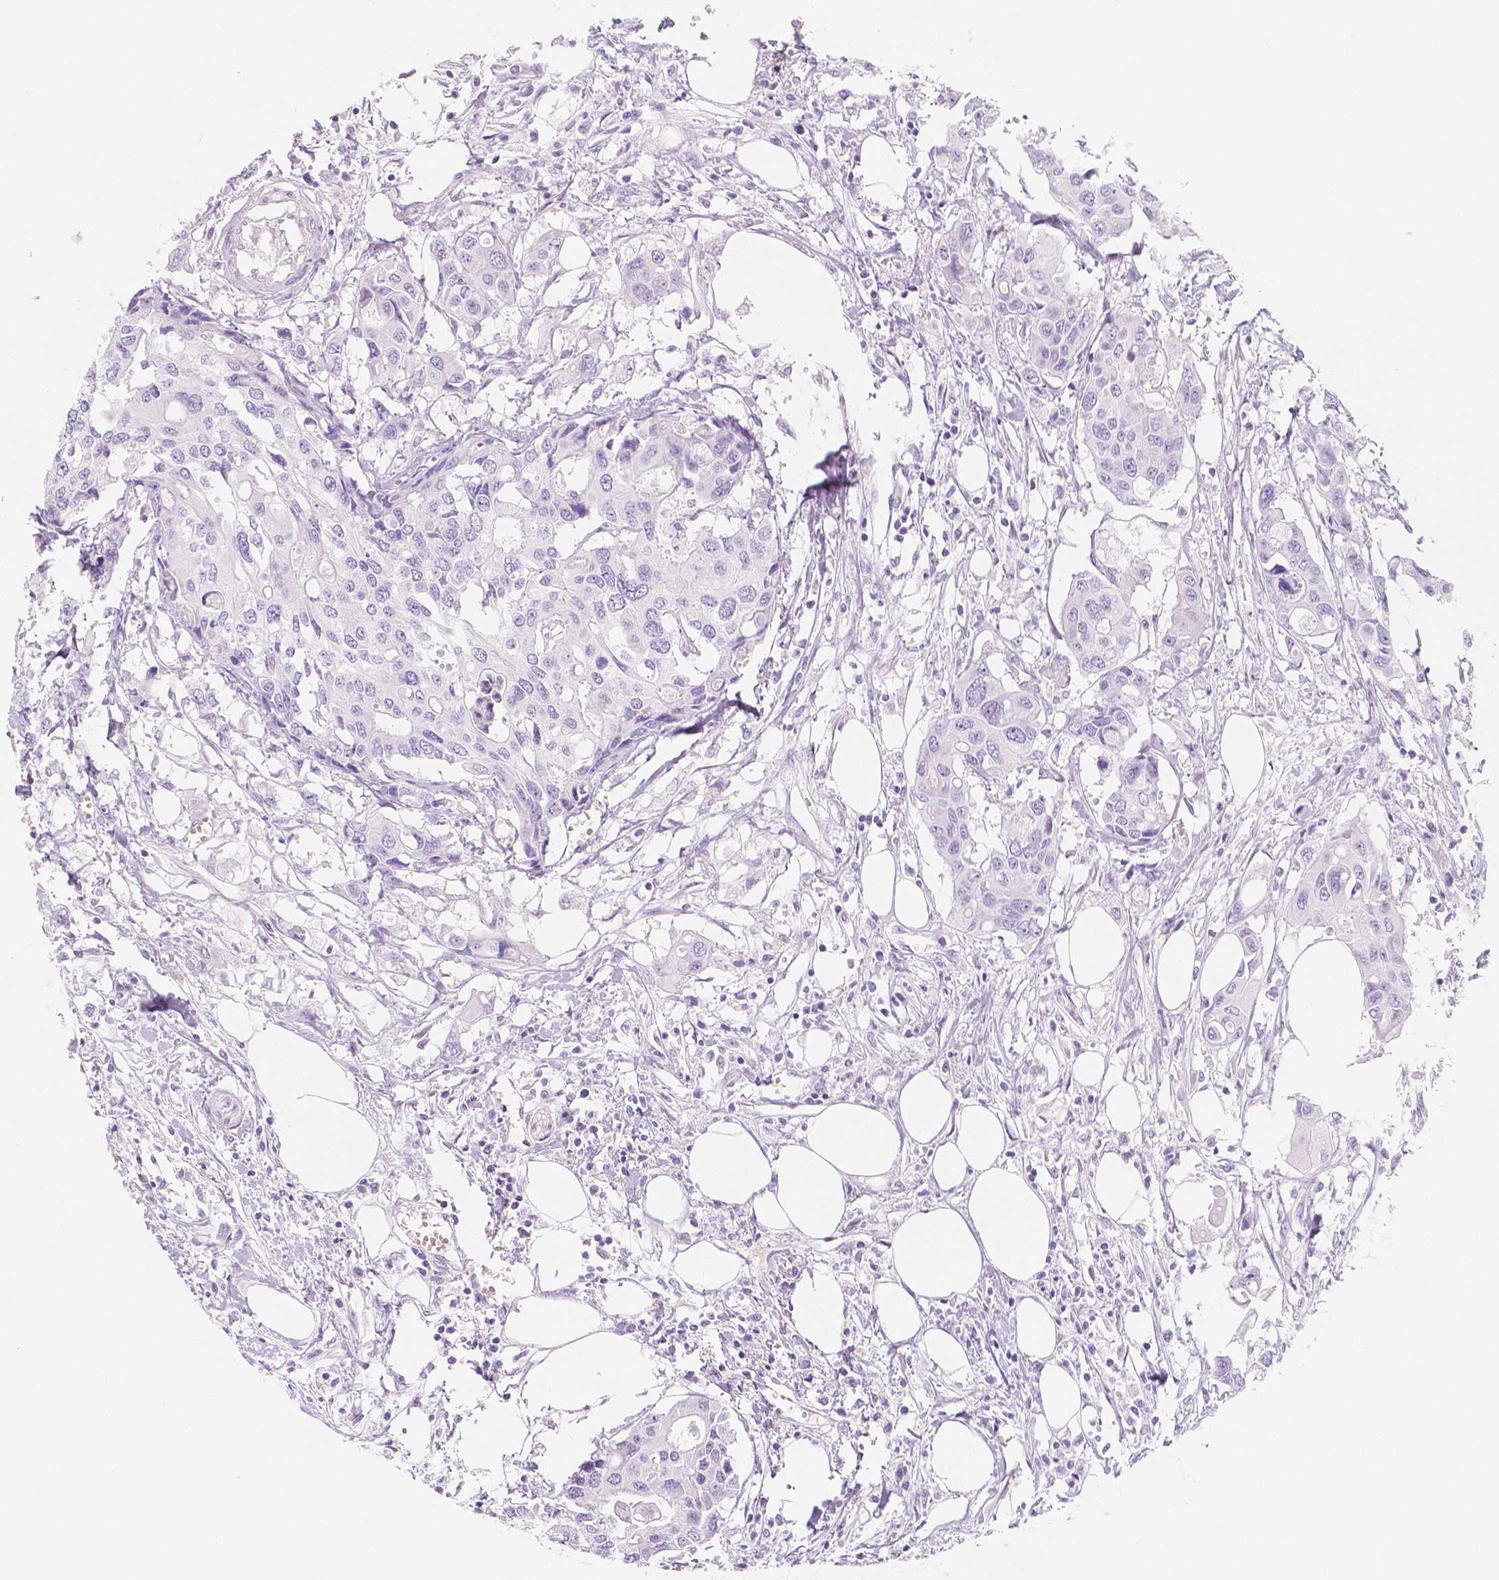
{"staining": {"intensity": "negative", "quantity": "none", "location": "none"}, "tissue": "colorectal cancer", "cell_type": "Tumor cells", "image_type": "cancer", "snomed": [{"axis": "morphology", "description": "Adenocarcinoma, NOS"}, {"axis": "topography", "description": "Colon"}], "caption": "Tumor cells are negative for brown protein staining in colorectal cancer (adenocarcinoma). The staining is performed using DAB brown chromogen with nuclei counter-stained in using hematoxylin.", "gene": "MAP1A", "patient": {"sex": "male", "age": 77}}